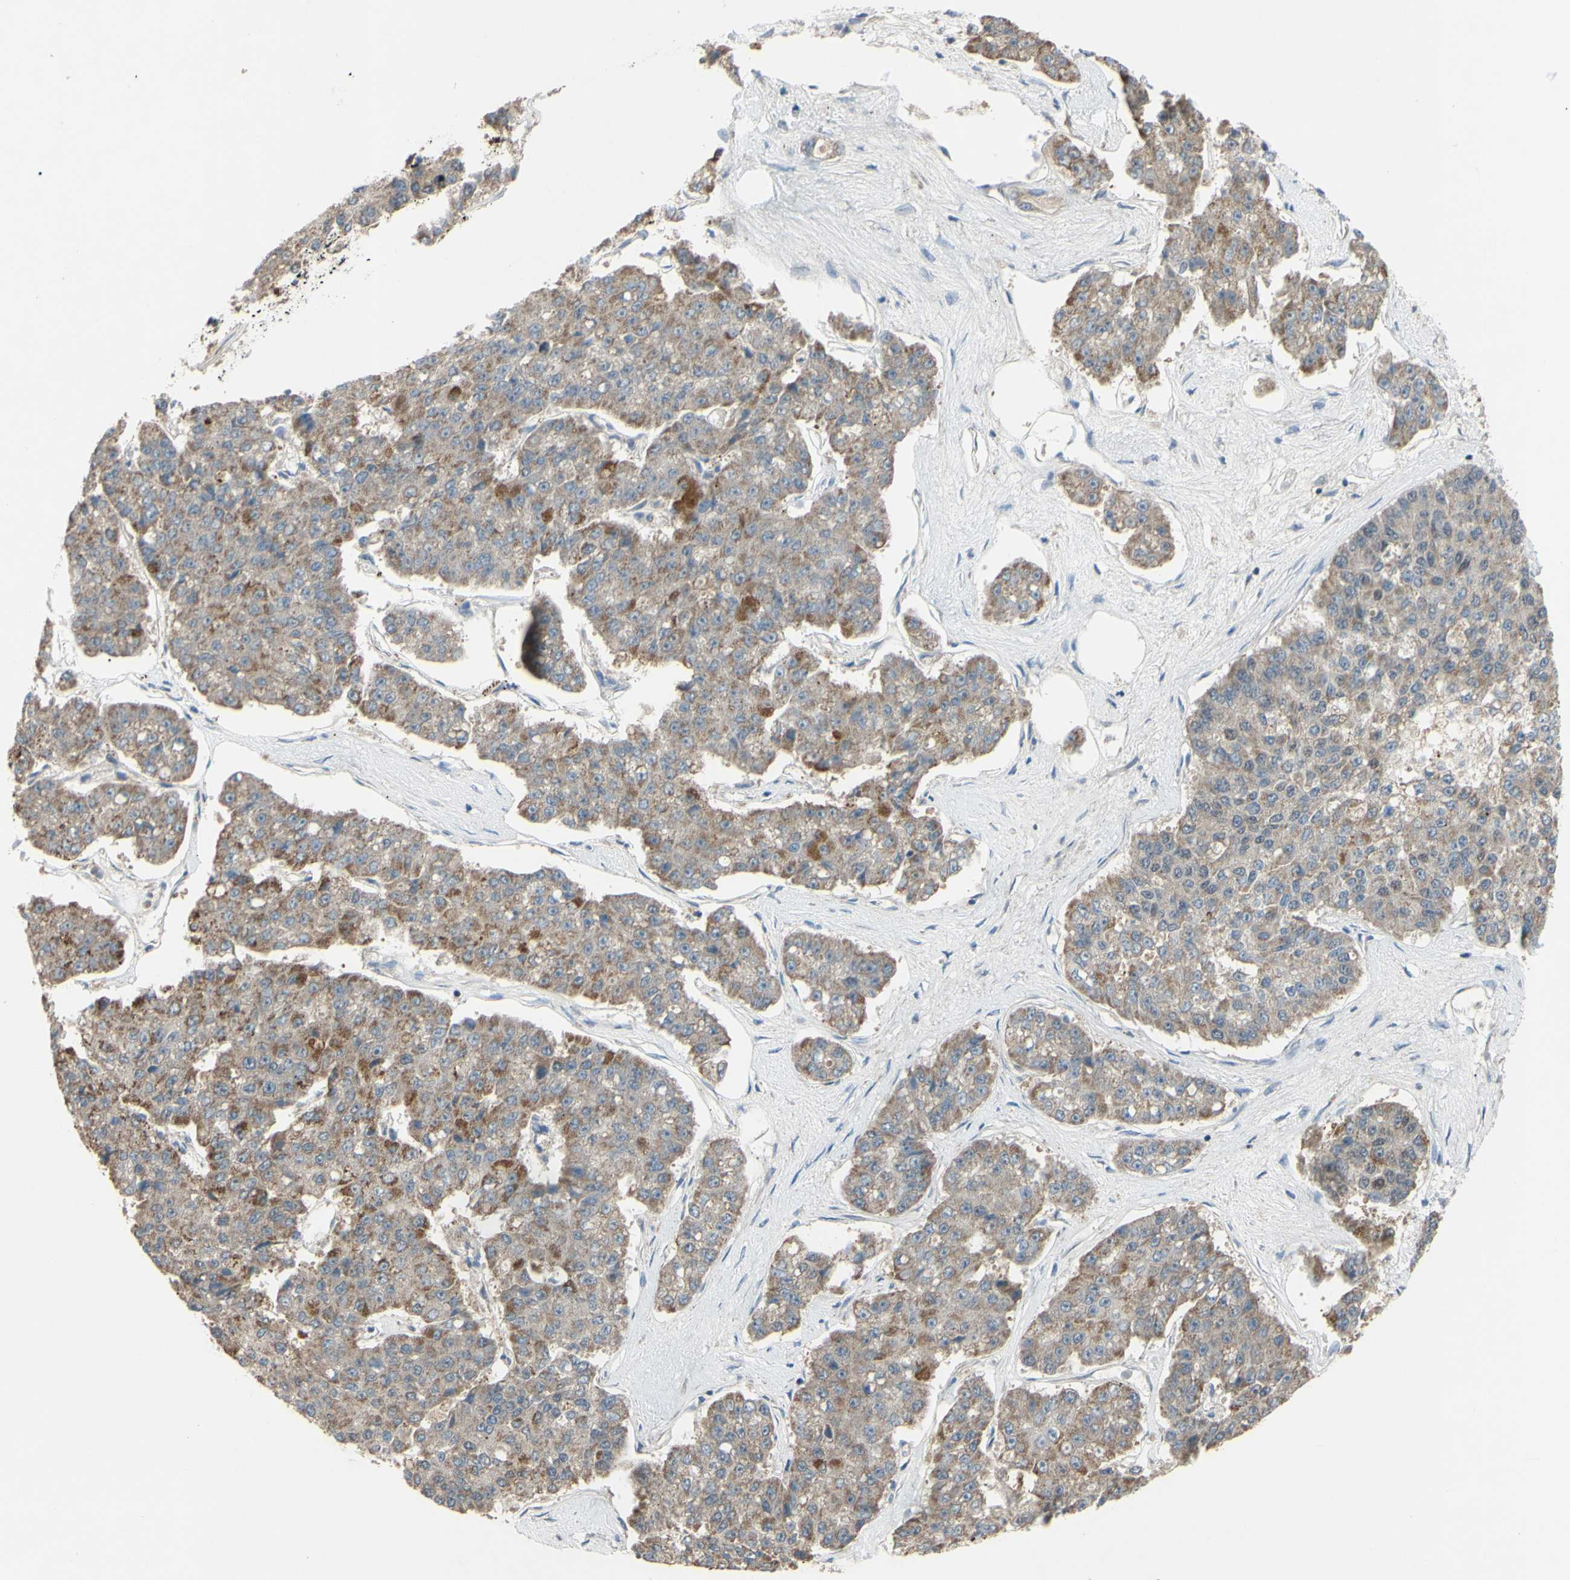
{"staining": {"intensity": "moderate", "quantity": "25%-75%", "location": "cytoplasmic/membranous"}, "tissue": "pancreatic cancer", "cell_type": "Tumor cells", "image_type": "cancer", "snomed": [{"axis": "morphology", "description": "Adenocarcinoma, NOS"}, {"axis": "topography", "description": "Pancreas"}], "caption": "IHC micrograph of neoplastic tissue: human pancreatic adenocarcinoma stained using IHC shows medium levels of moderate protein expression localized specifically in the cytoplasmic/membranous of tumor cells, appearing as a cytoplasmic/membranous brown color.", "gene": "SP4", "patient": {"sex": "male", "age": 50}}